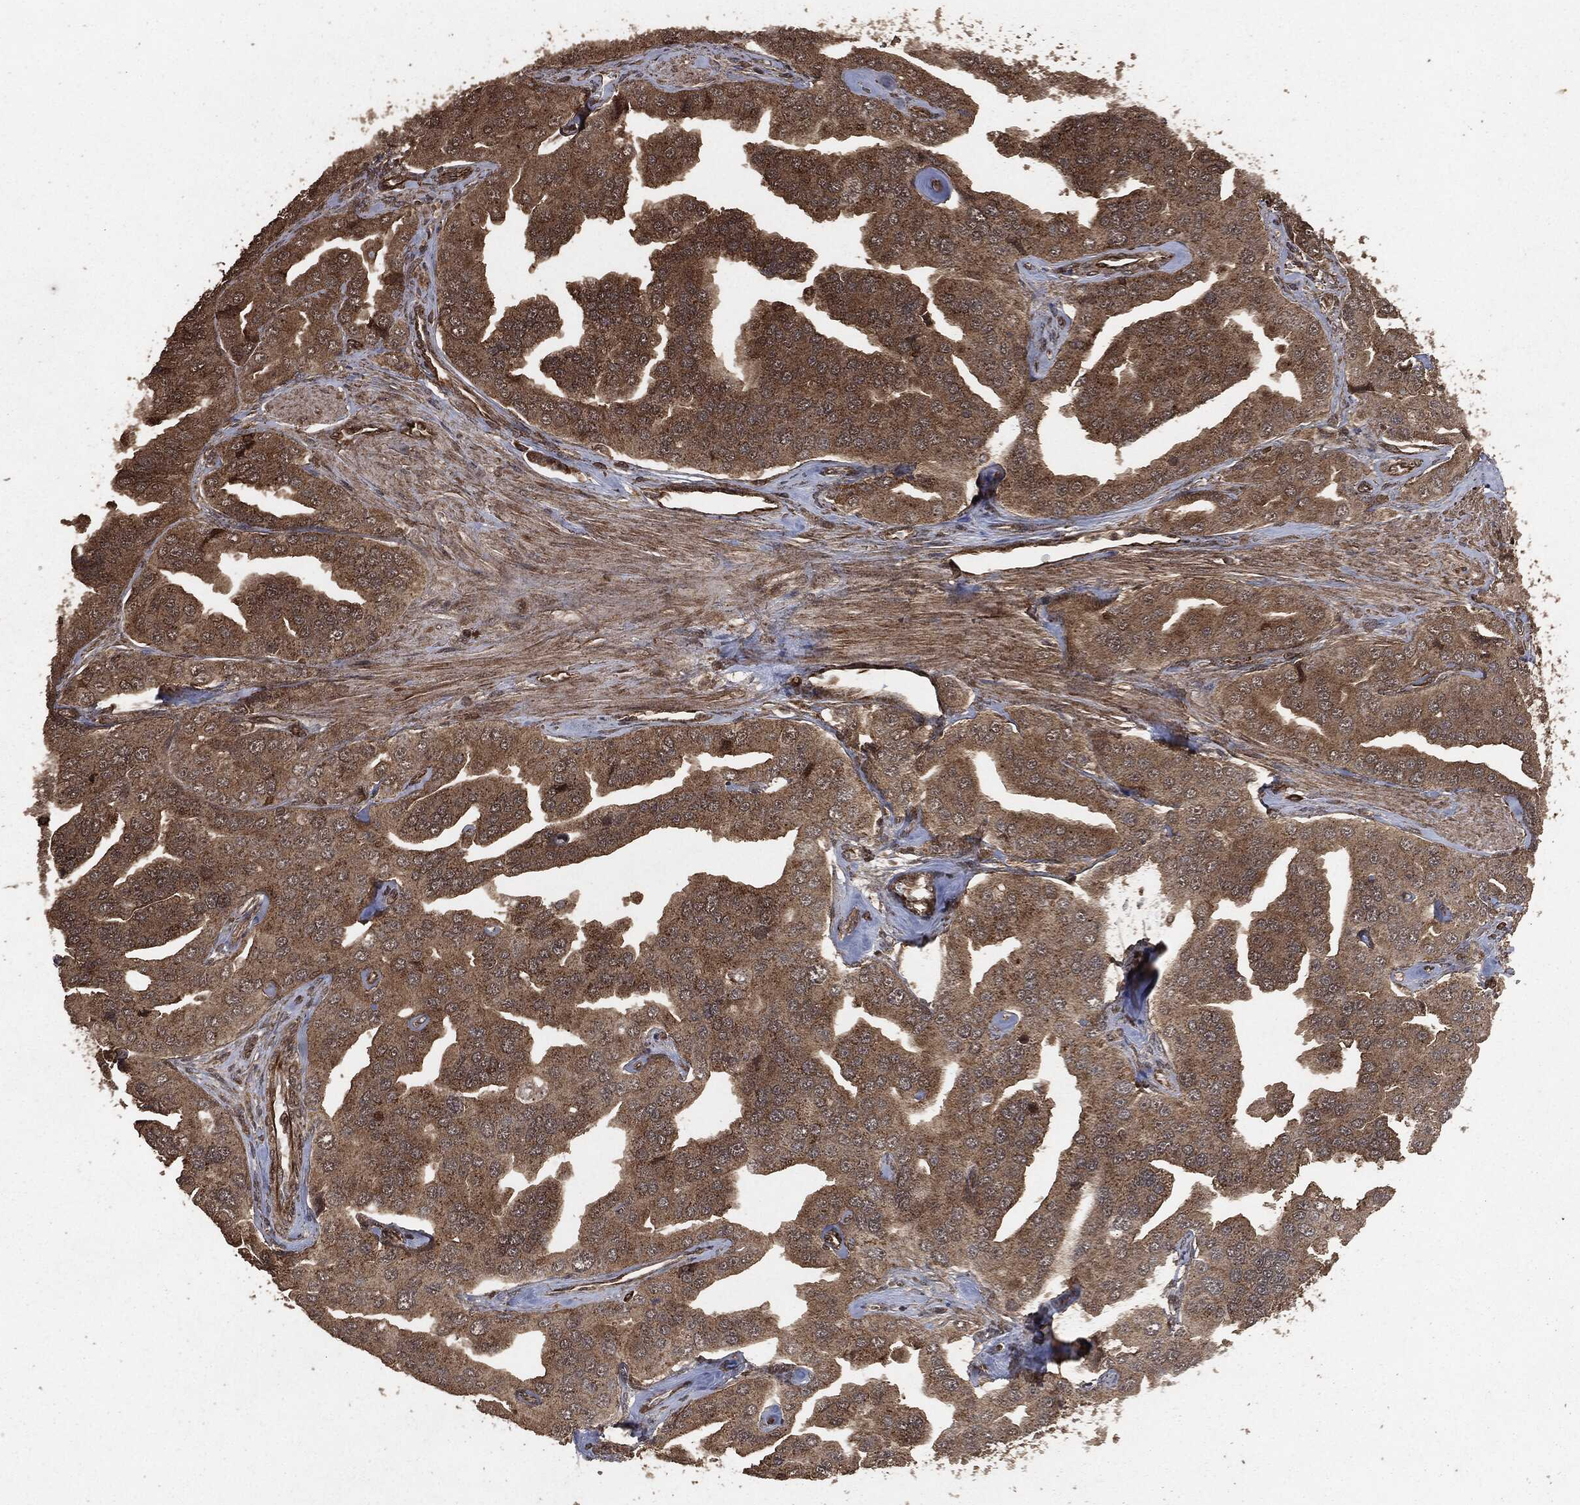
{"staining": {"intensity": "strong", "quantity": "<25%", "location": "cytoplasmic/membranous"}, "tissue": "prostate cancer", "cell_type": "Tumor cells", "image_type": "cancer", "snomed": [{"axis": "morphology", "description": "Adenocarcinoma, NOS"}, {"axis": "topography", "description": "Prostate and seminal vesicle, NOS"}, {"axis": "topography", "description": "Prostate"}], "caption": "Protein analysis of prostate adenocarcinoma tissue shows strong cytoplasmic/membranous positivity in approximately <25% of tumor cells.", "gene": "EGFR", "patient": {"sex": "male", "age": 69}}